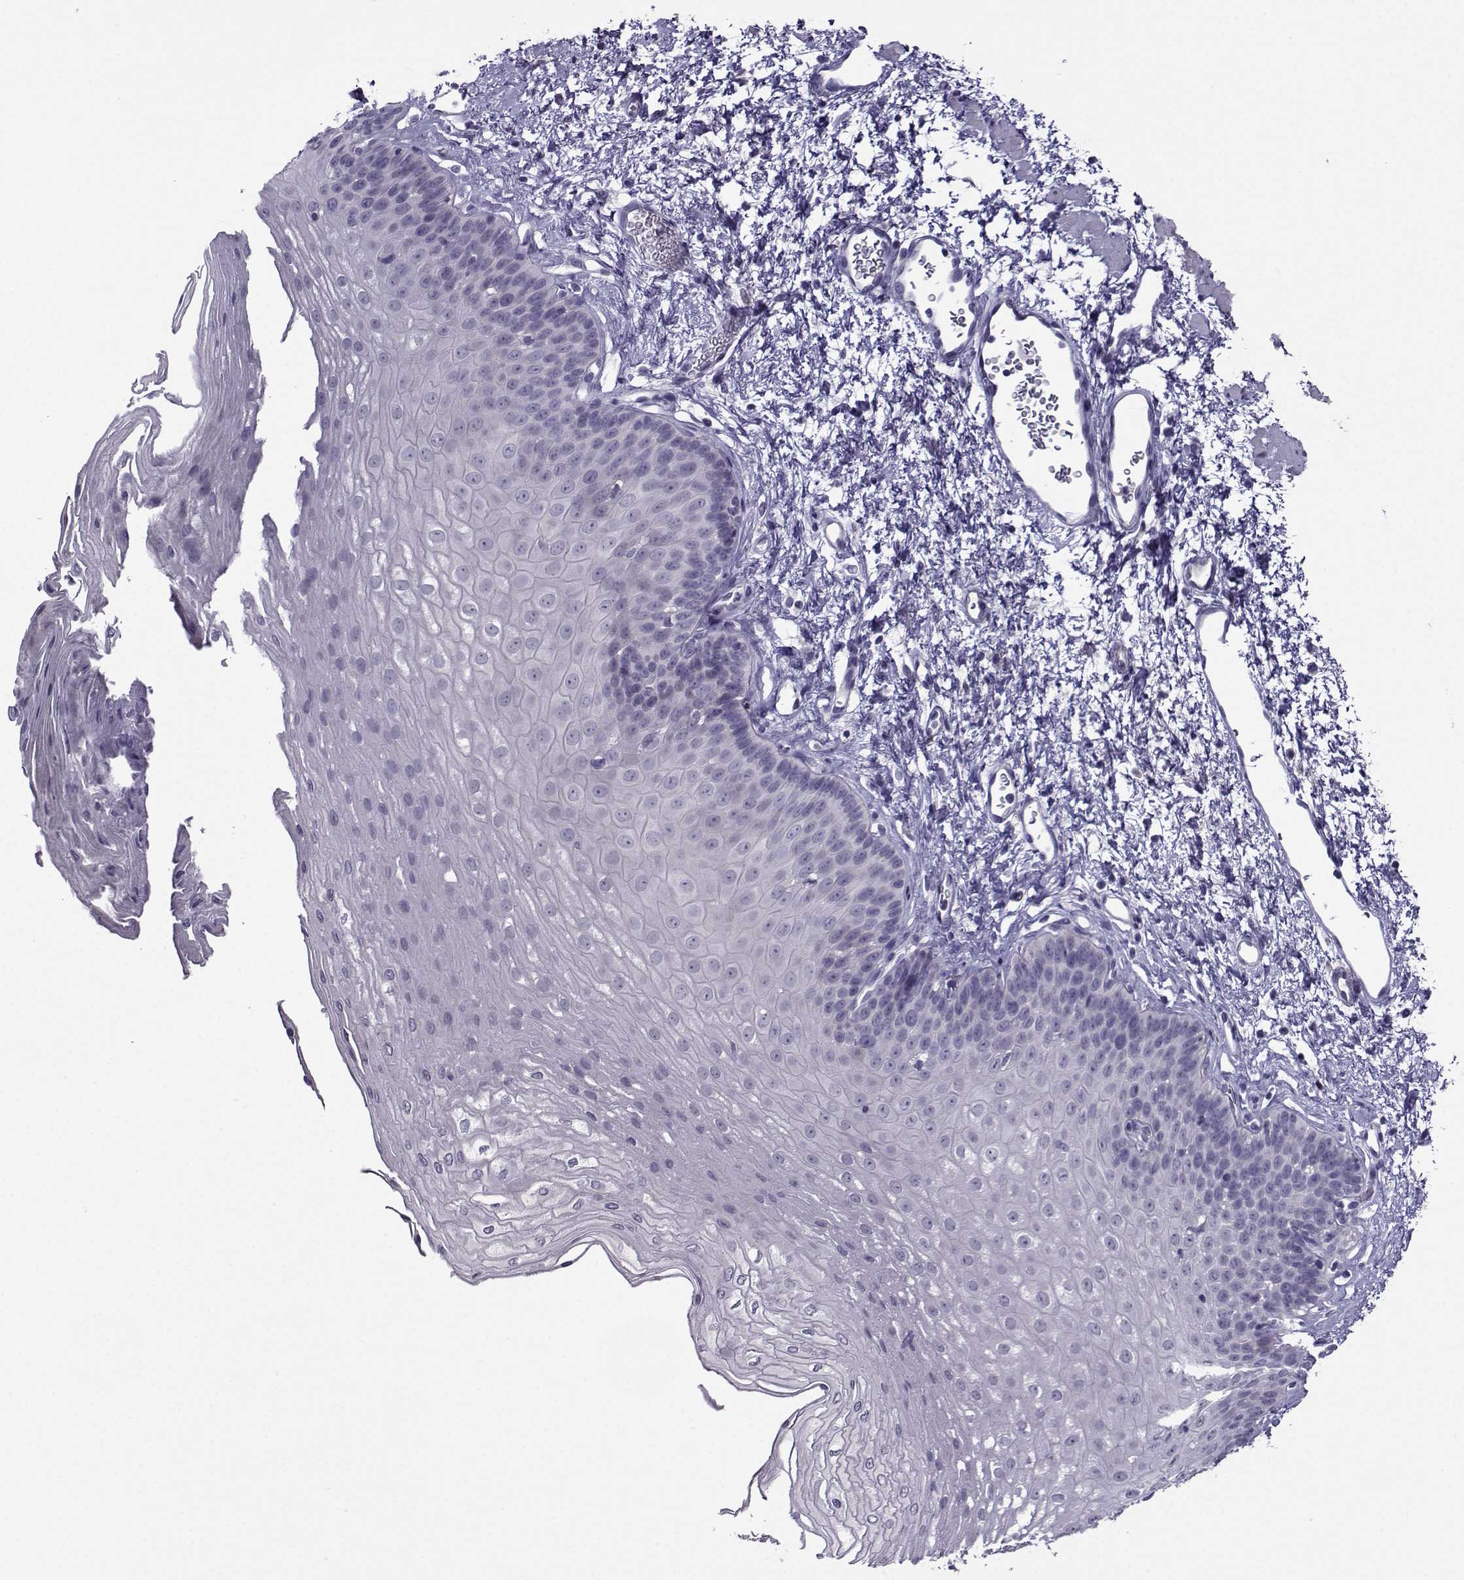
{"staining": {"intensity": "negative", "quantity": "none", "location": "none"}, "tissue": "esophagus", "cell_type": "Squamous epithelial cells", "image_type": "normal", "snomed": [{"axis": "morphology", "description": "Normal tissue, NOS"}, {"axis": "topography", "description": "Esophagus"}], "caption": "Squamous epithelial cells show no significant protein expression in normal esophagus. (DAB (3,3'-diaminobenzidine) immunohistochemistry visualized using brightfield microscopy, high magnification).", "gene": "CRYBB1", "patient": {"sex": "female", "age": 62}}